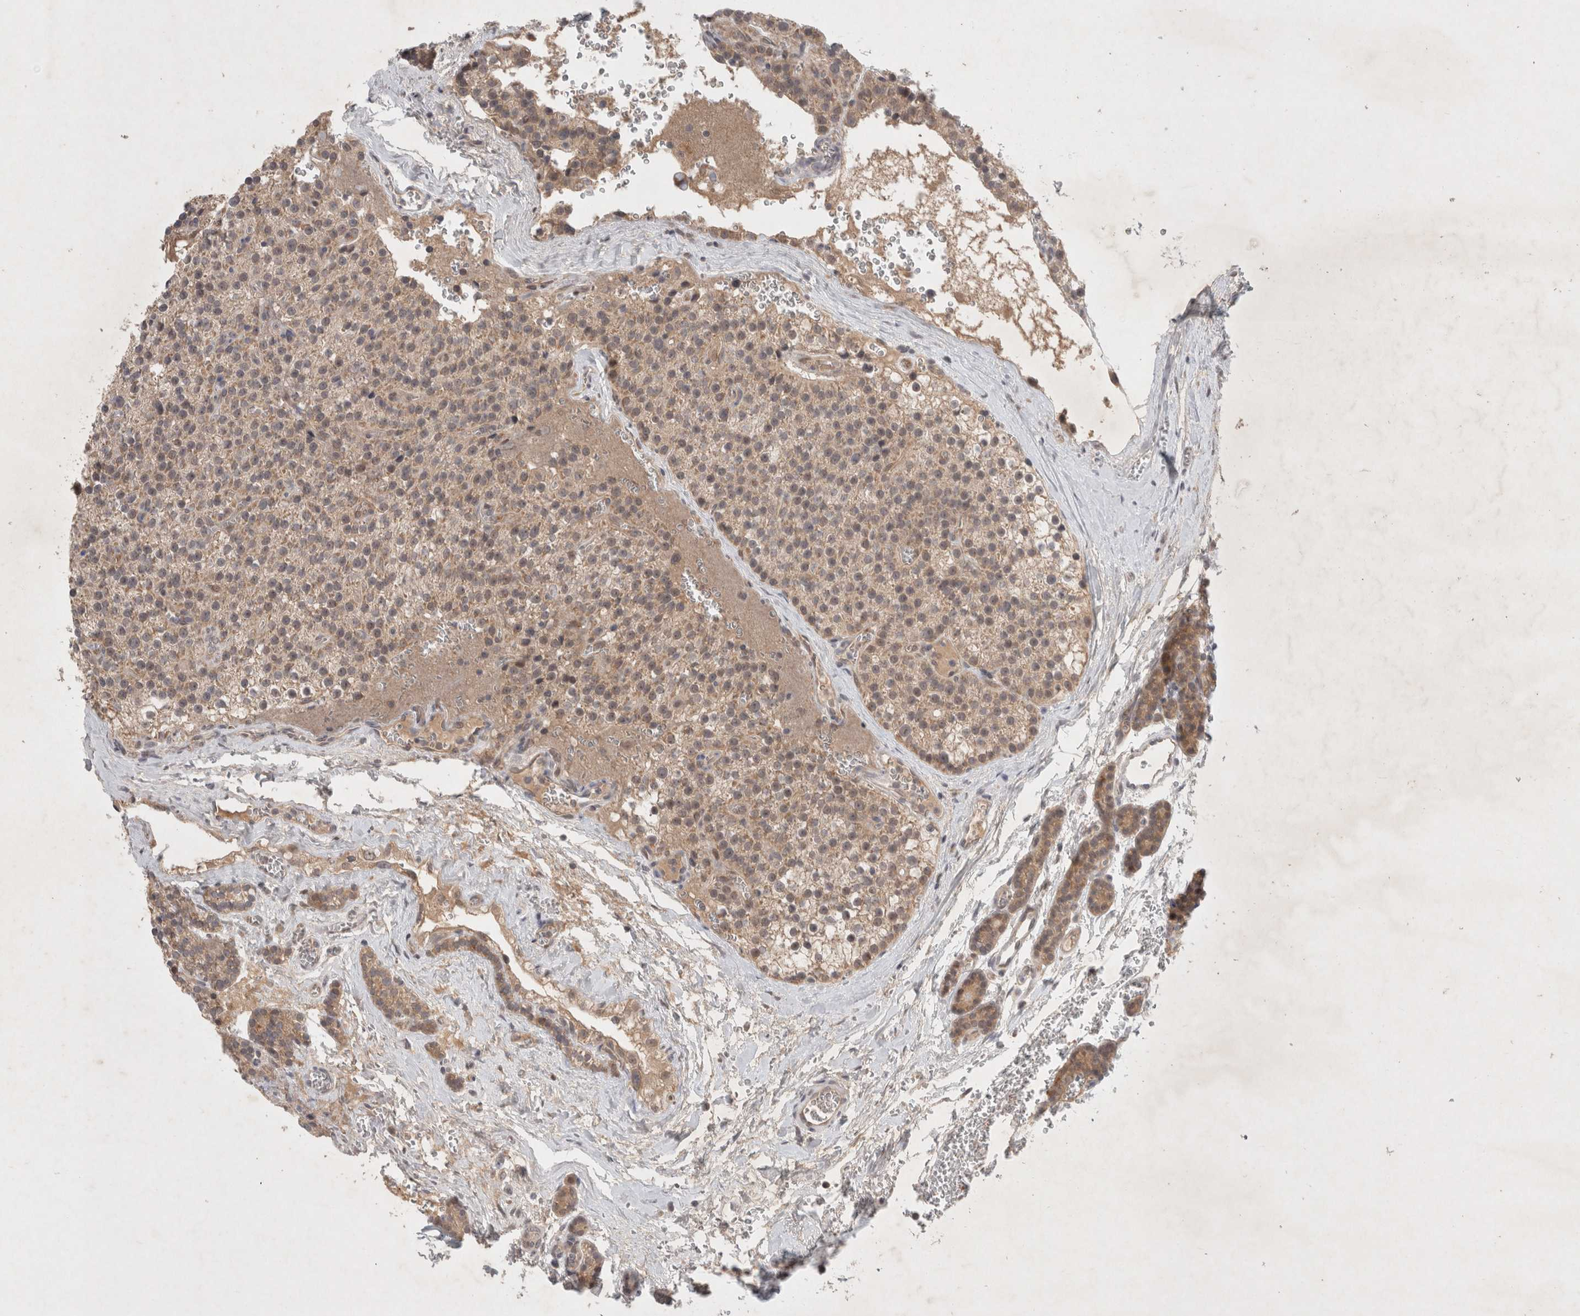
{"staining": {"intensity": "moderate", "quantity": ">75%", "location": "cytoplasmic/membranous,nuclear"}, "tissue": "parathyroid gland", "cell_type": "Glandular cells", "image_type": "normal", "snomed": [{"axis": "morphology", "description": "Normal tissue, NOS"}, {"axis": "topography", "description": "Parathyroid gland"}], "caption": "This micrograph reveals immunohistochemistry (IHC) staining of normal human parathyroid gland, with medium moderate cytoplasmic/membranous,nuclear positivity in approximately >75% of glandular cells.", "gene": "RASAL2", "patient": {"sex": "female", "age": 64}}